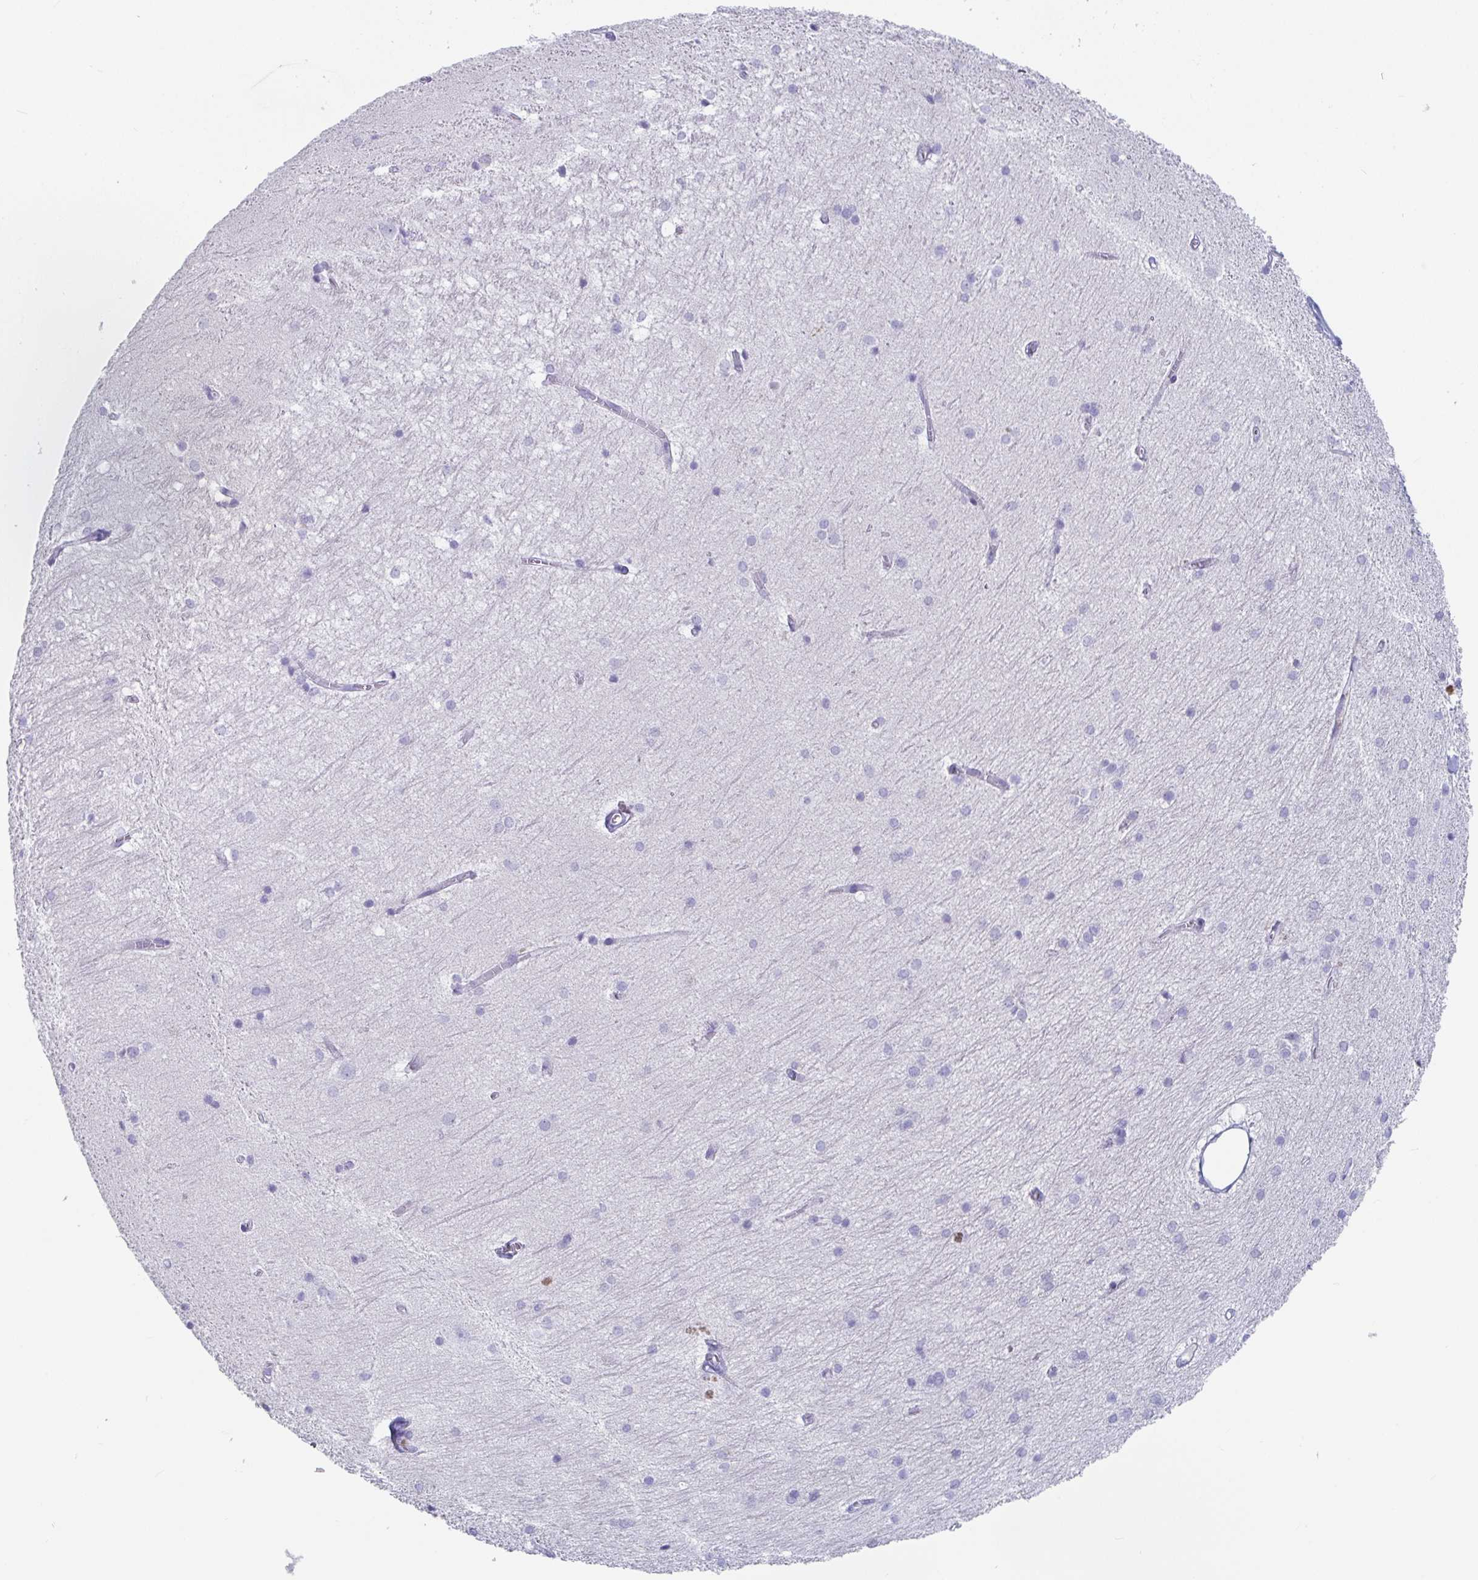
{"staining": {"intensity": "negative", "quantity": "none", "location": "none"}, "tissue": "hippocampus", "cell_type": "Glial cells", "image_type": "normal", "snomed": [{"axis": "morphology", "description": "Normal tissue, NOS"}, {"axis": "topography", "description": "Cerebral cortex"}, {"axis": "topography", "description": "Hippocampus"}], "caption": "Hippocampus was stained to show a protein in brown. There is no significant positivity in glial cells. (Brightfield microscopy of DAB immunohistochemistry (IHC) at high magnification).", "gene": "PLA2G1B", "patient": {"sex": "female", "age": 19}}